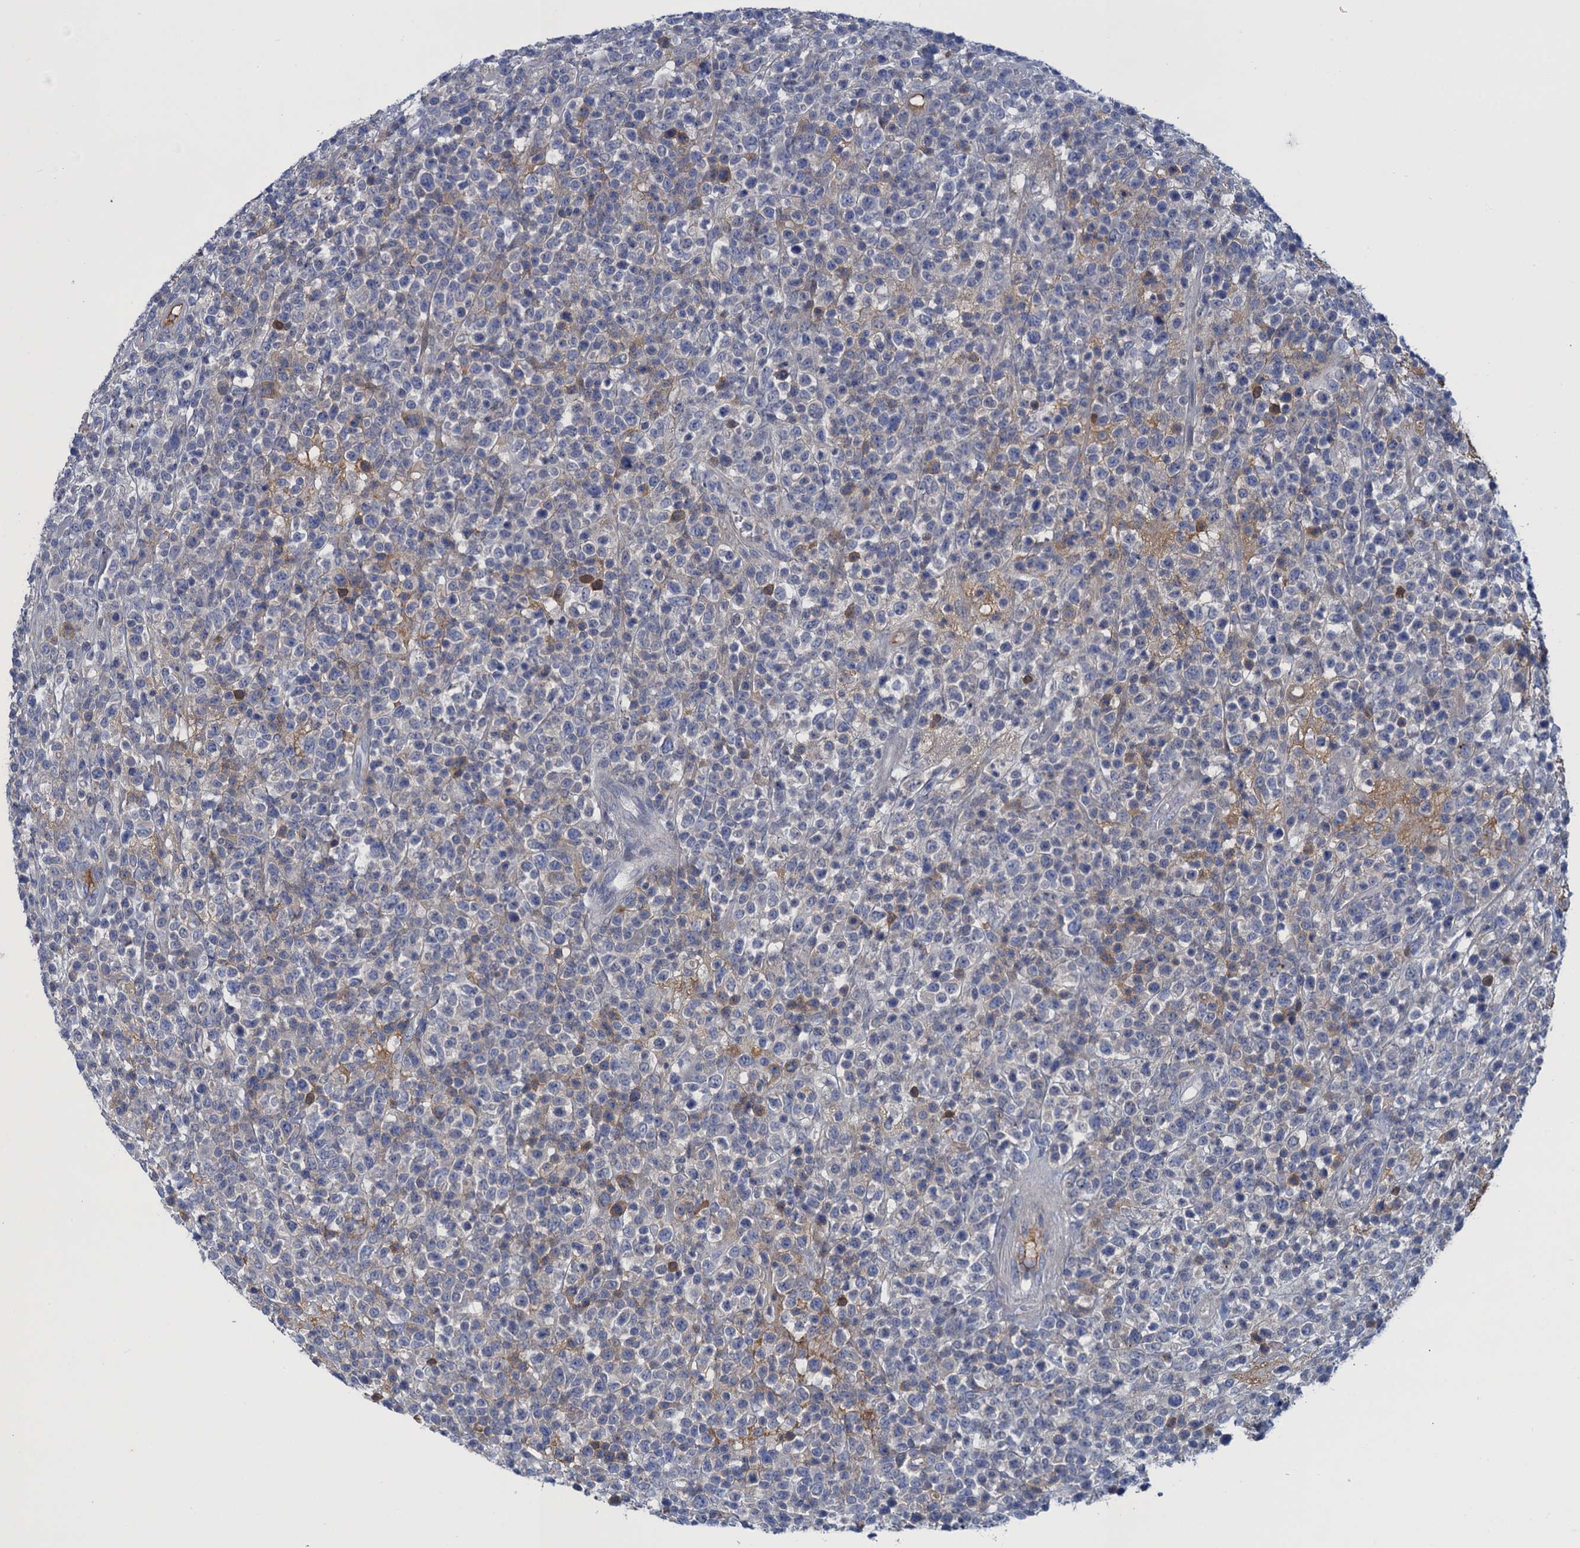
{"staining": {"intensity": "weak", "quantity": "<25%", "location": "cytoplasmic/membranous"}, "tissue": "lymphoma", "cell_type": "Tumor cells", "image_type": "cancer", "snomed": [{"axis": "morphology", "description": "Malignant lymphoma, non-Hodgkin's type, High grade"}, {"axis": "topography", "description": "Colon"}], "caption": "This photomicrograph is of high-grade malignant lymphoma, non-Hodgkin's type stained with IHC to label a protein in brown with the nuclei are counter-stained blue. There is no positivity in tumor cells.", "gene": "SCEL", "patient": {"sex": "female", "age": 53}}